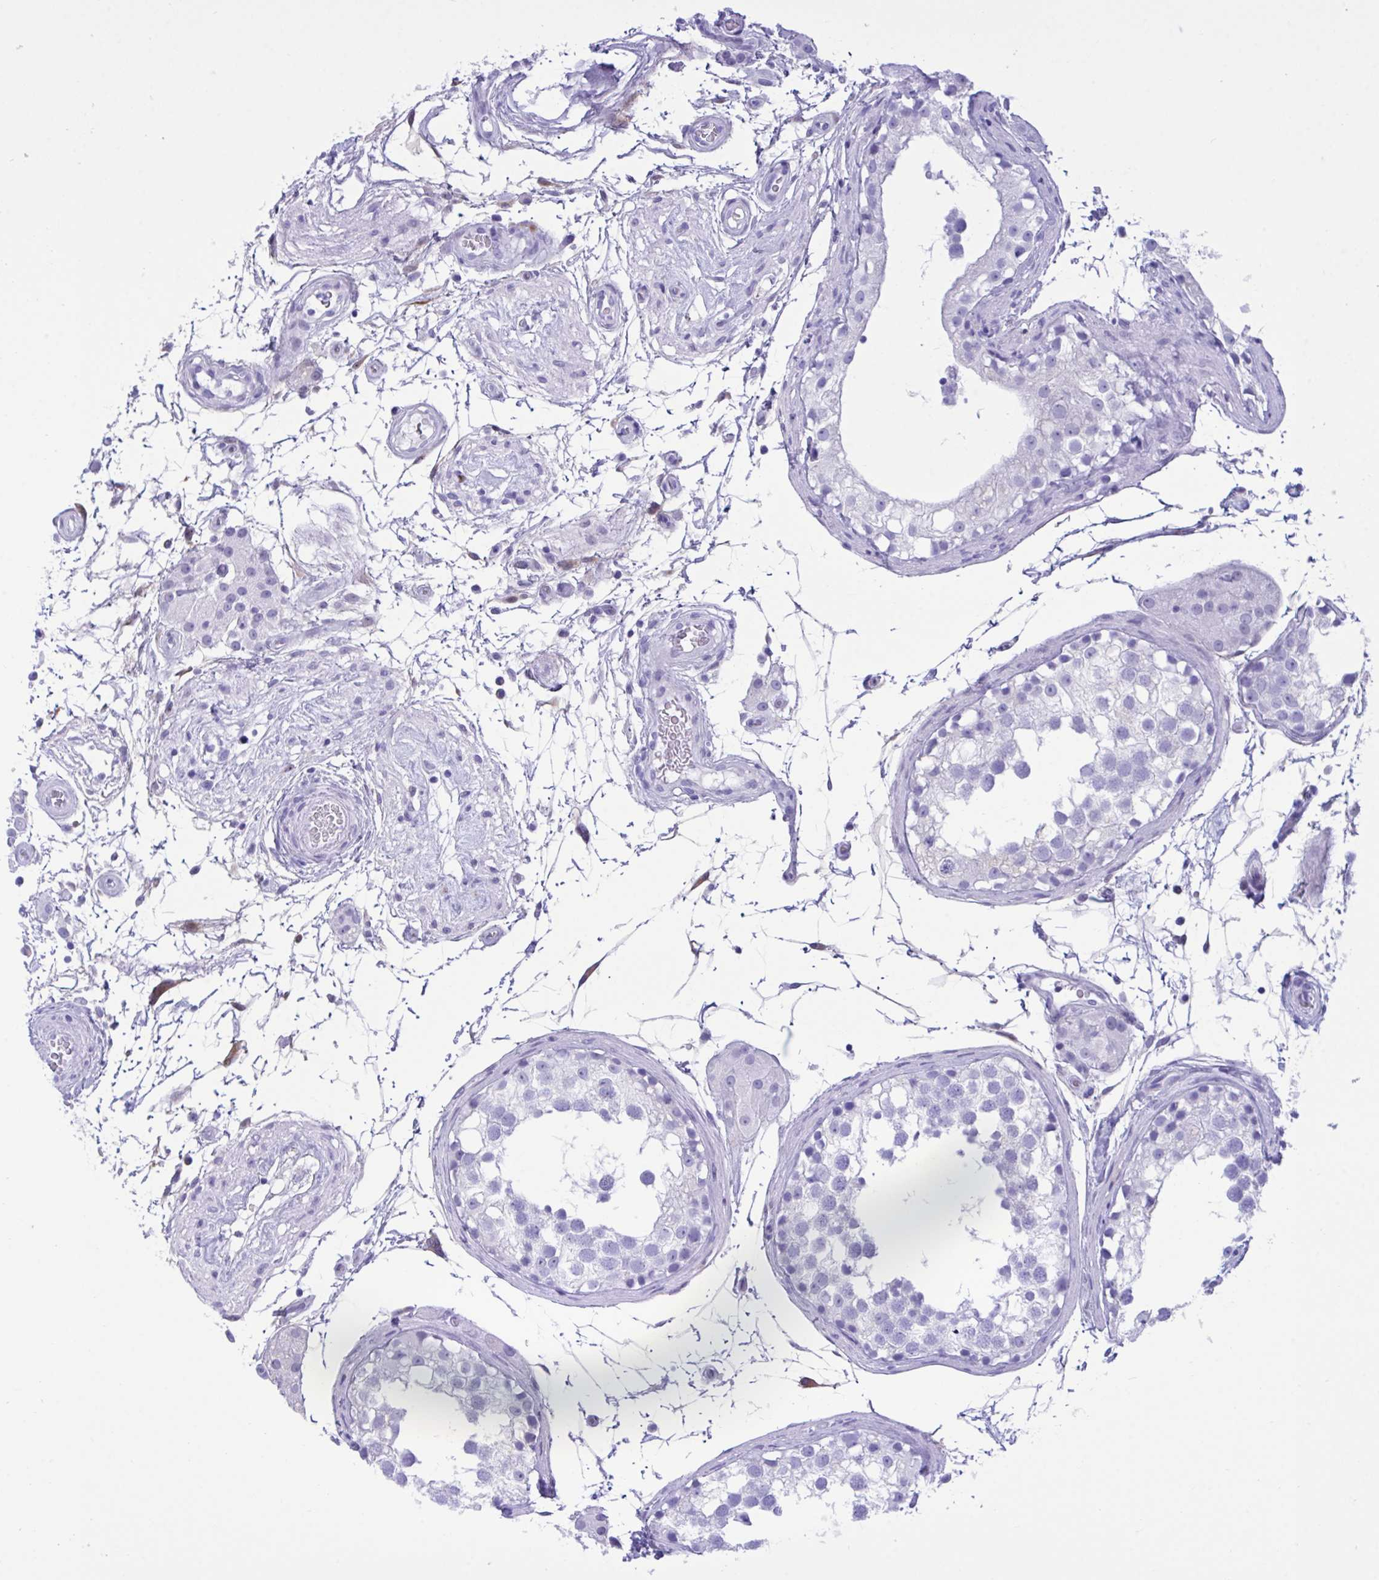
{"staining": {"intensity": "negative", "quantity": "none", "location": "none"}, "tissue": "testis", "cell_type": "Cells in seminiferous ducts", "image_type": "normal", "snomed": [{"axis": "morphology", "description": "Normal tissue, NOS"}, {"axis": "morphology", "description": "Seminoma, NOS"}, {"axis": "topography", "description": "Testis"}], "caption": "The micrograph exhibits no staining of cells in seminiferous ducts in benign testis. The staining was performed using DAB to visualize the protein expression in brown, while the nuclei were stained in blue with hematoxylin (Magnification: 20x).", "gene": "BEX5", "patient": {"sex": "male", "age": 65}}